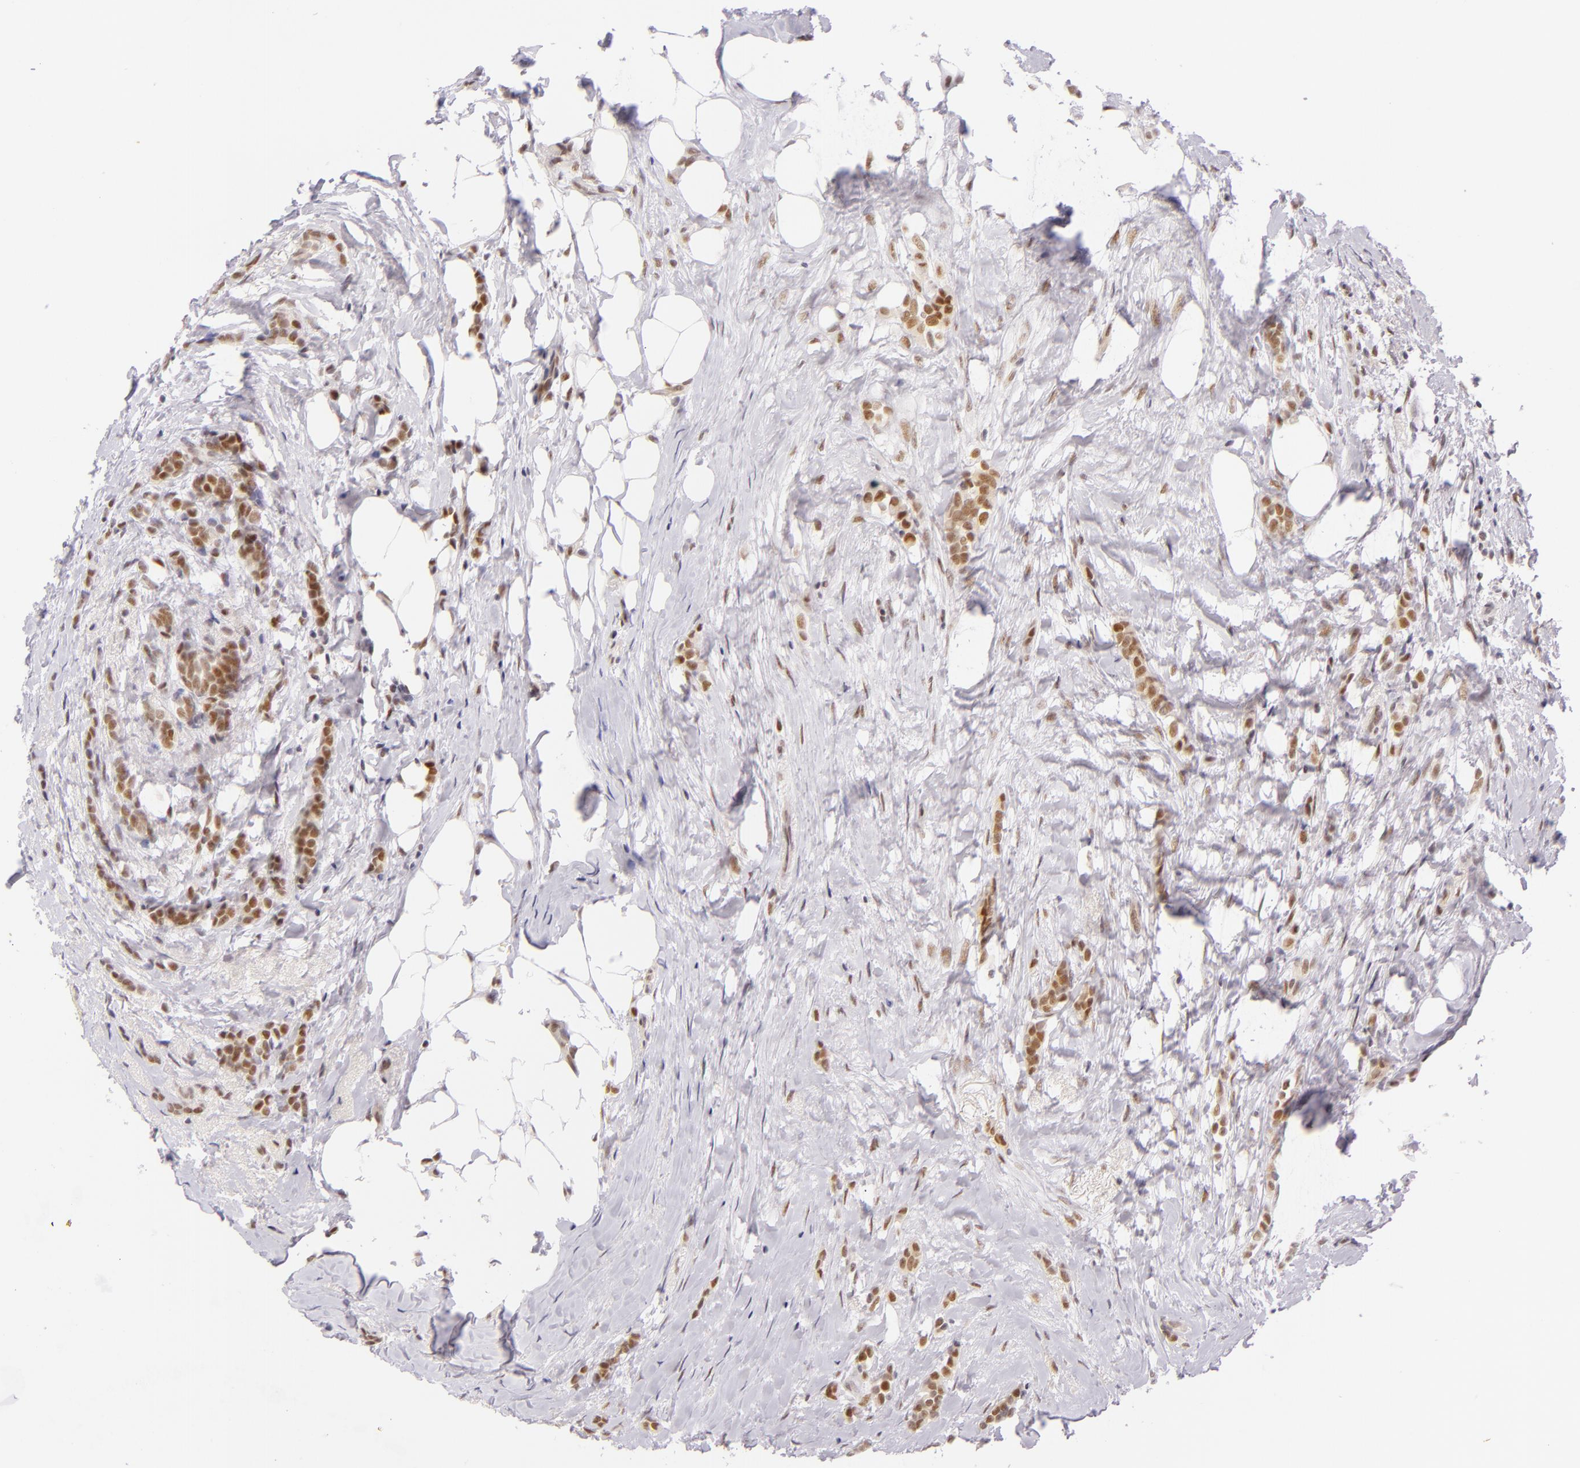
{"staining": {"intensity": "moderate", "quantity": ">75%", "location": "cytoplasmic/membranous,nuclear"}, "tissue": "breast cancer", "cell_type": "Tumor cells", "image_type": "cancer", "snomed": [{"axis": "morphology", "description": "Lobular carcinoma"}, {"axis": "topography", "description": "Breast"}], "caption": "Lobular carcinoma (breast) stained with DAB immunohistochemistry (IHC) demonstrates medium levels of moderate cytoplasmic/membranous and nuclear staining in approximately >75% of tumor cells.", "gene": "BCL3", "patient": {"sex": "female", "age": 56}}